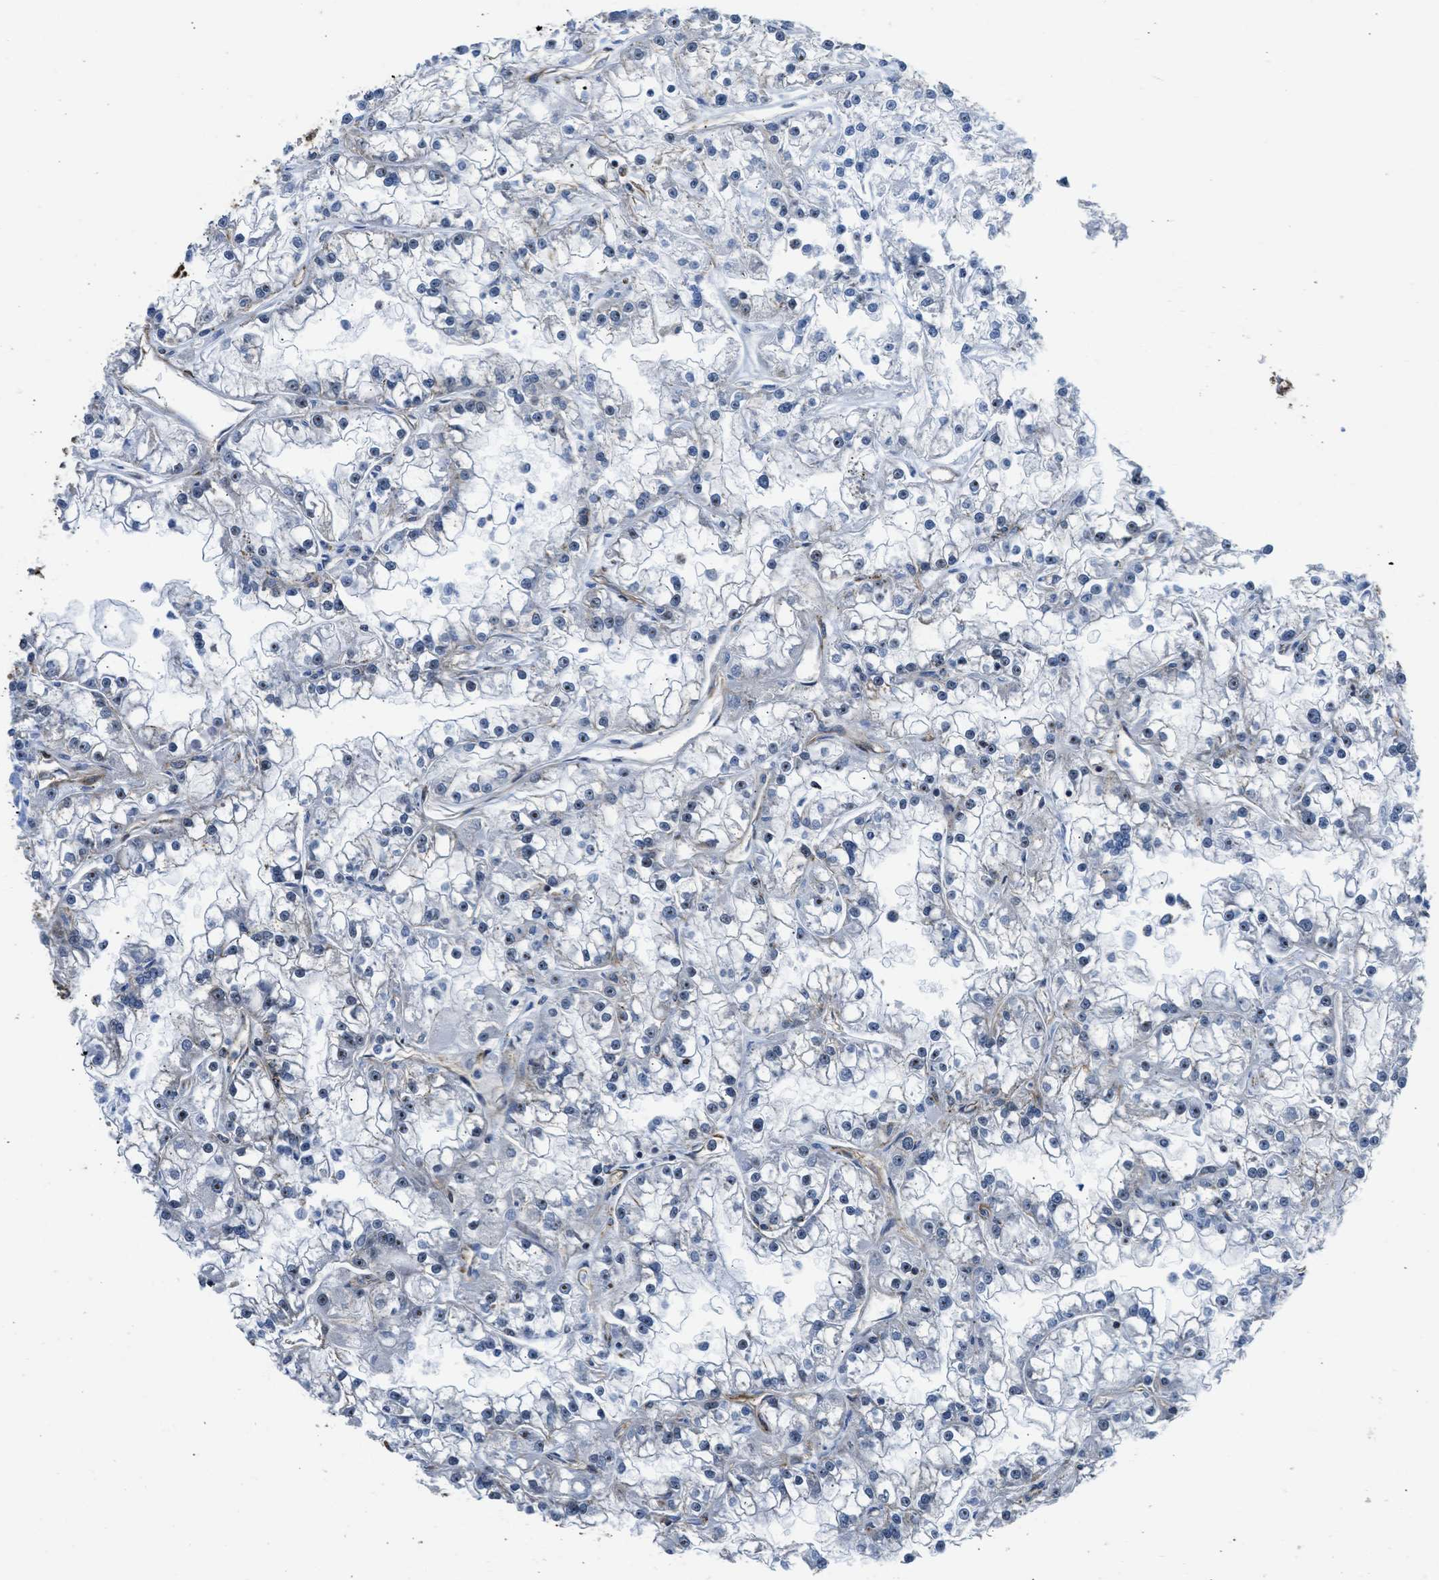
{"staining": {"intensity": "negative", "quantity": "none", "location": "none"}, "tissue": "renal cancer", "cell_type": "Tumor cells", "image_type": "cancer", "snomed": [{"axis": "morphology", "description": "Adenocarcinoma, NOS"}, {"axis": "topography", "description": "Kidney"}], "caption": "Immunohistochemistry of renal cancer (adenocarcinoma) reveals no positivity in tumor cells.", "gene": "SEPTIN2", "patient": {"sex": "female", "age": 52}}